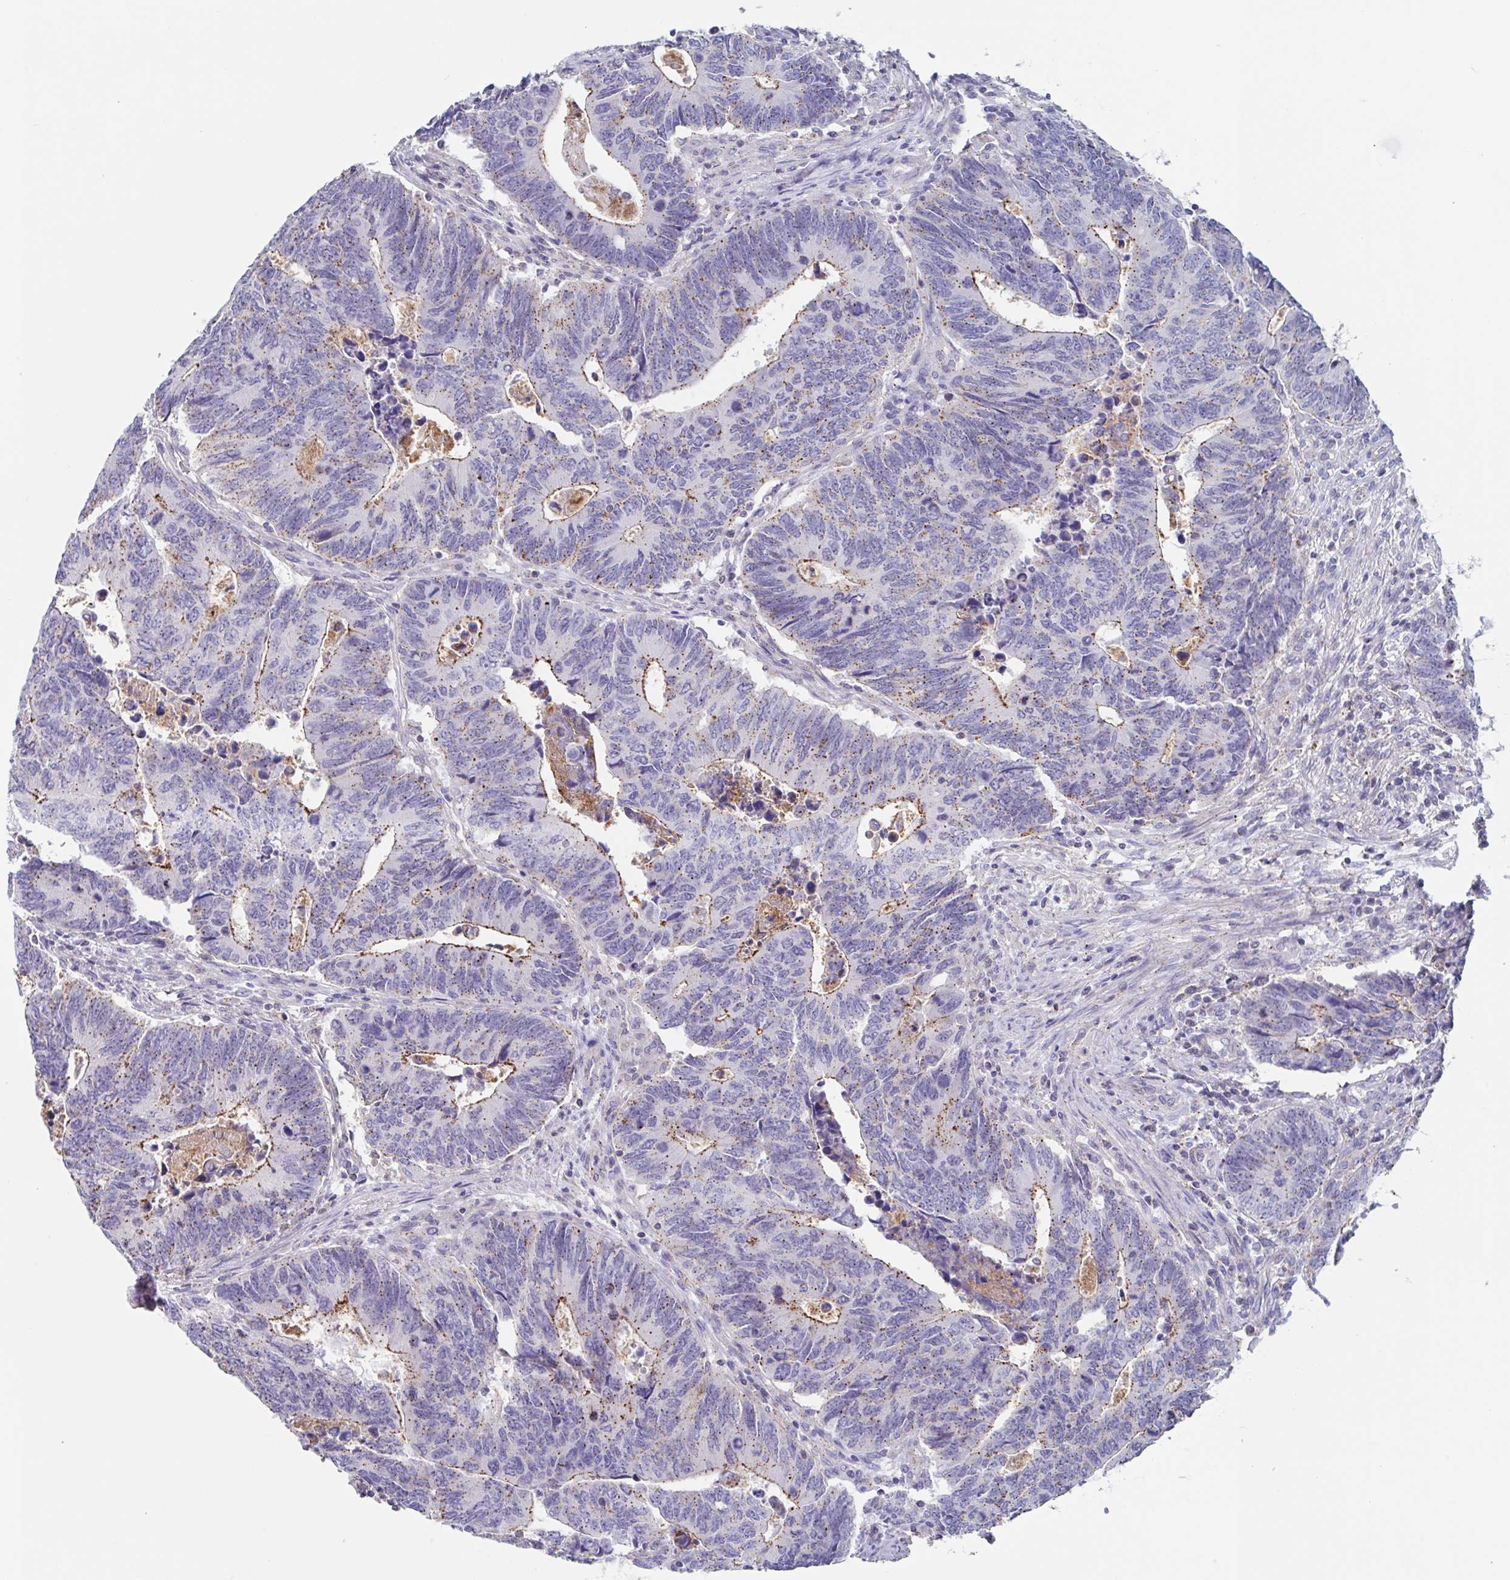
{"staining": {"intensity": "moderate", "quantity": ">75%", "location": "cytoplasmic/membranous"}, "tissue": "colorectal cancer", "cell_type": "Tumor cells", "image_type": "cancer", "snomed": [{"axis": "morphology", "description": "Adenocarcinoma, NOS"}, {"axis": "topography", "description": "Colon"}], "caption": "Protein staining exhibits moderate cytoplasmic/membranous positivity in approximately >75% of tumor cells in adenocarcinoma (colorectal).", "gene": "CHMP5", "patient": {"sex": "male", "age": 87}}